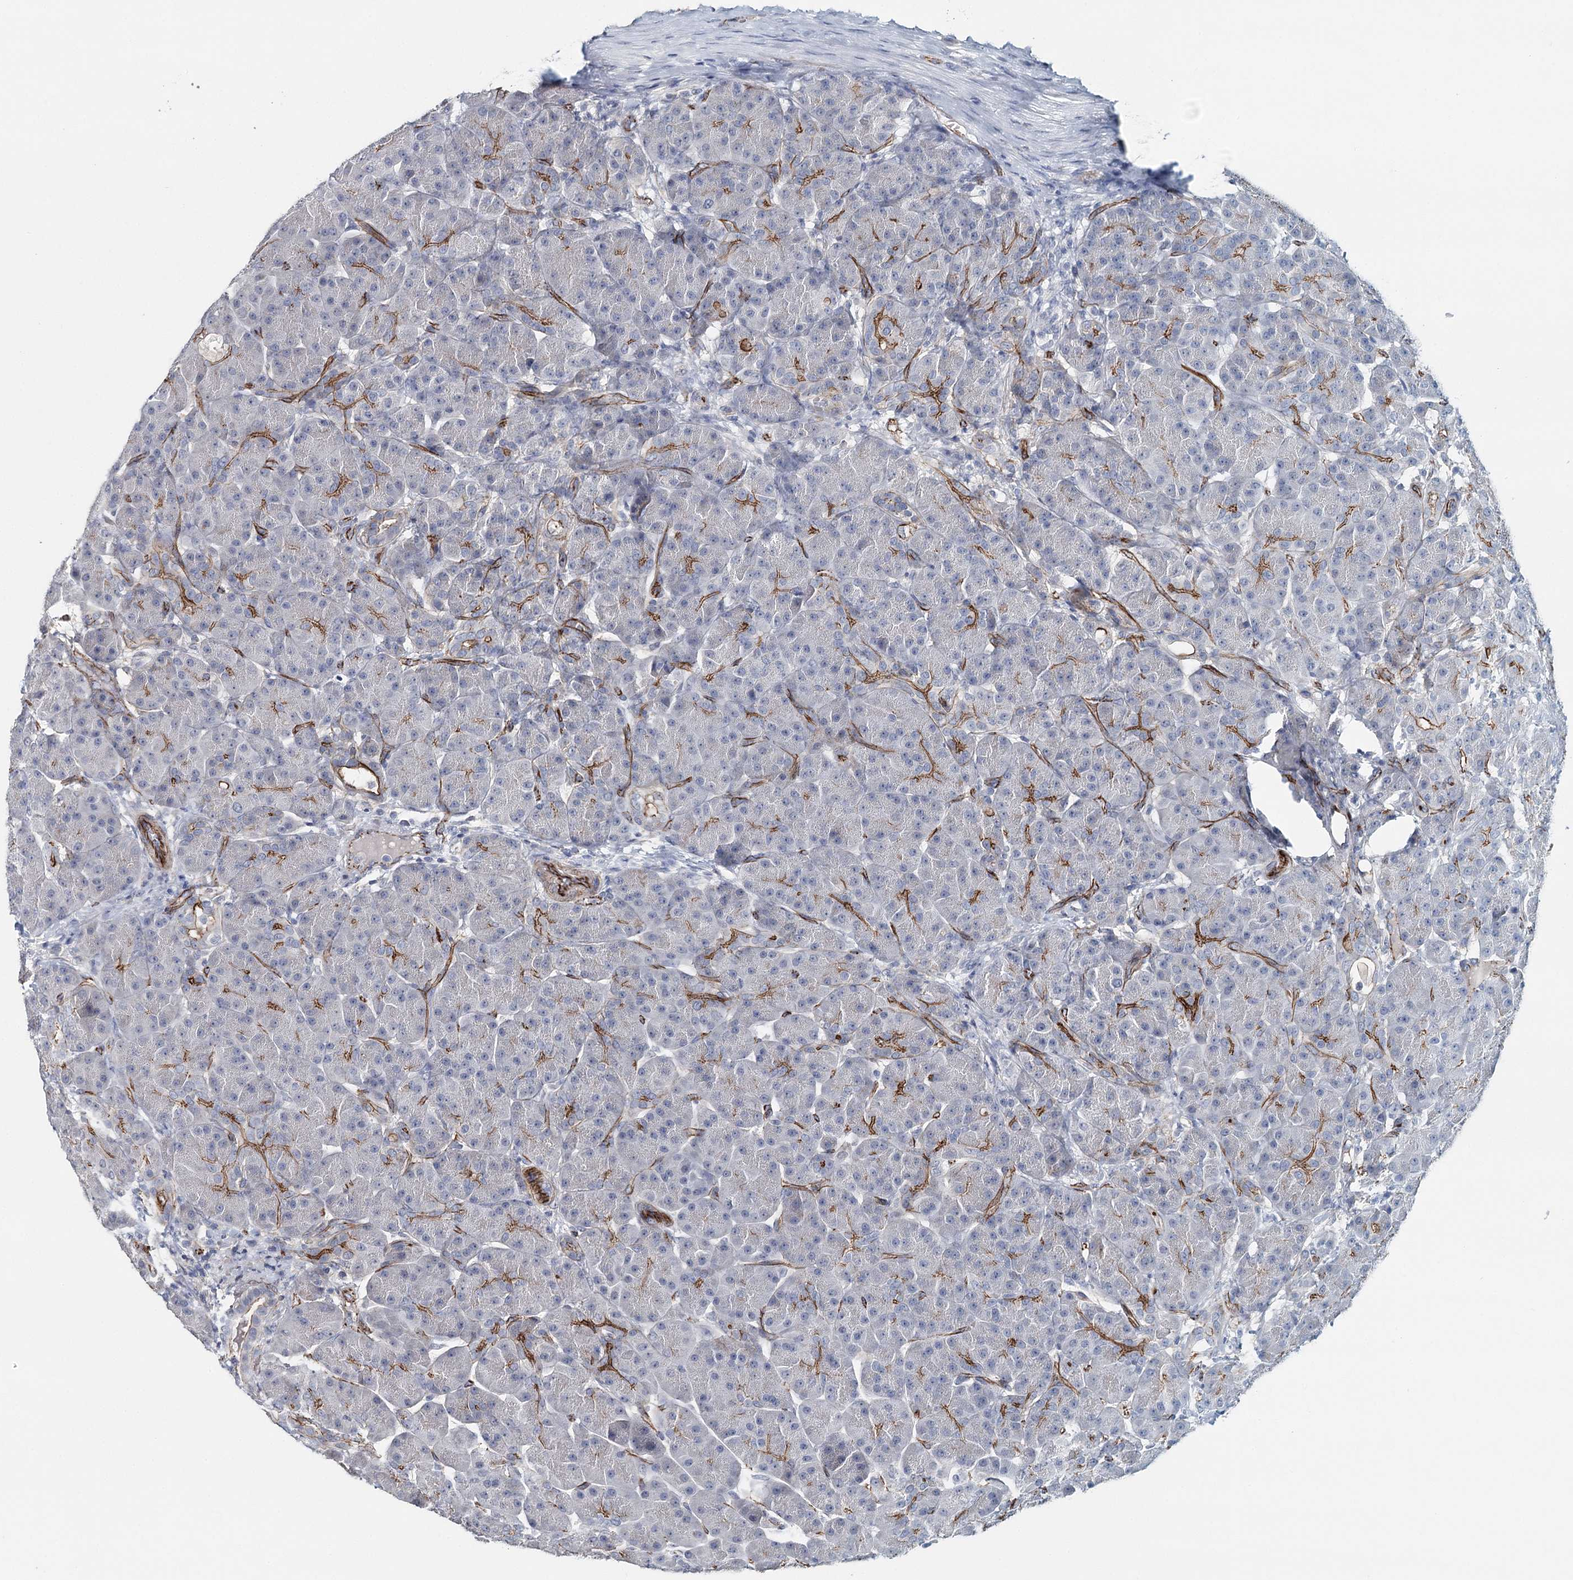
{"staining": {"intensity": "negative", "quantity": "none", "location": "none"}, "tissue": "pancreas", "cell_type": "Exocrine glandular cells", "image_type": "normal", "snomed": [{"axis": "morphology", "description": "Normal tissue, NOS"}, {"axis": "topography", "description": "Pancreas"}], "caption": "DAB immunohistochemical staining of benign human pancreas shows no significant positivity in exocrine glandular cells. (Brightfield microscopy of DAB (3,3'-diaminobenzidine) immunohistochemistry at high magnification).", "gene": "SYNPO", "patient": {"sex": "male", "age": 63}}